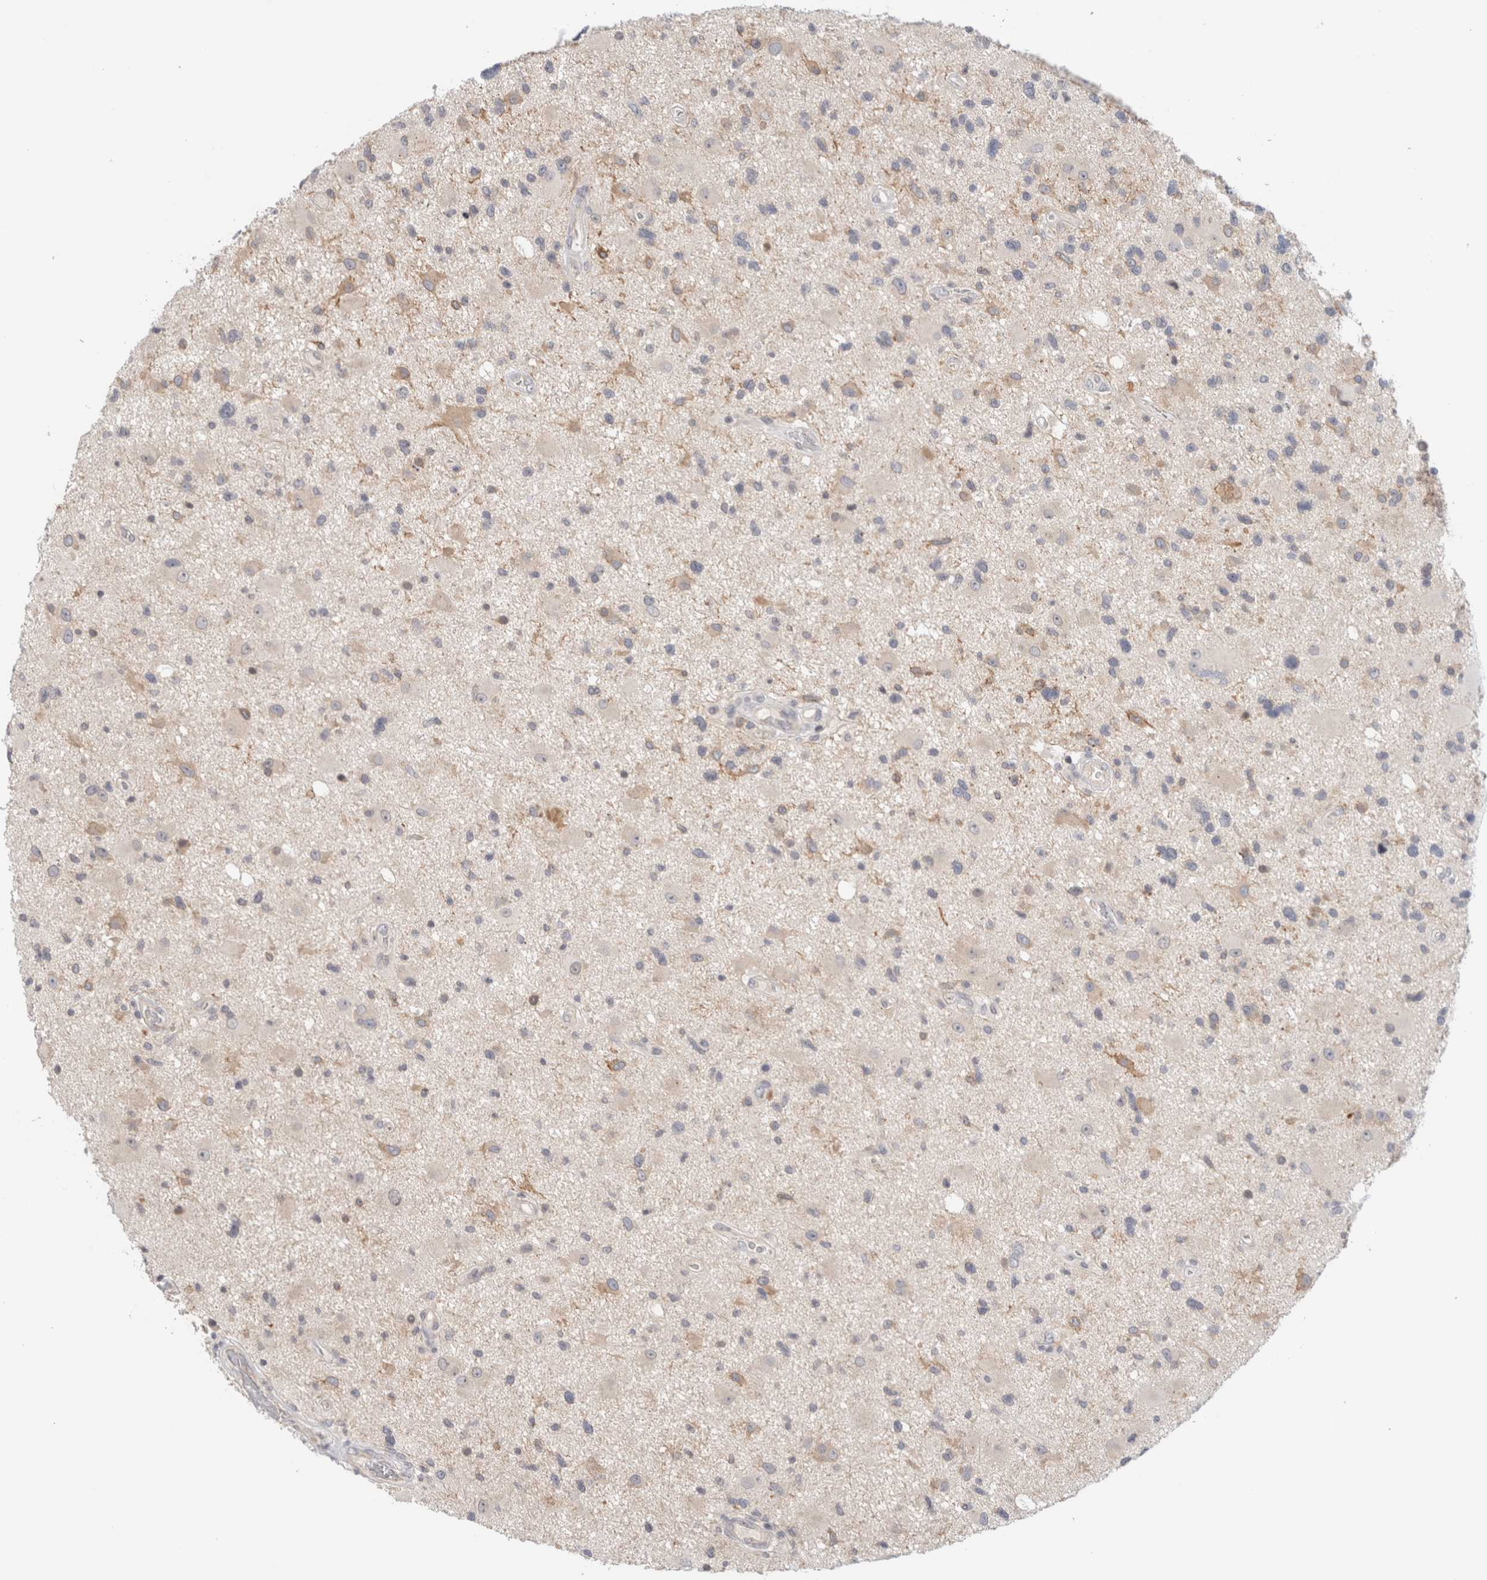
{"staining": {"intensity": "weak", "quantity": "<25%", "location": "cytoplasmic/membranous"}, "tissue": "glioma", "cell_type": "Tumor cells", "image_type": "cancer", "snomed": [{"axis": "morphology", "description": "Glioma, malignant, High grade"}, {"axis": "topography", "description": "Brain"}], "caption": "Glioma was stained to show a protein in brown. There is no significant positivity in tumor cells.", "gene": "SPRTN", "patient": {"sex": "male", "age": 33}}